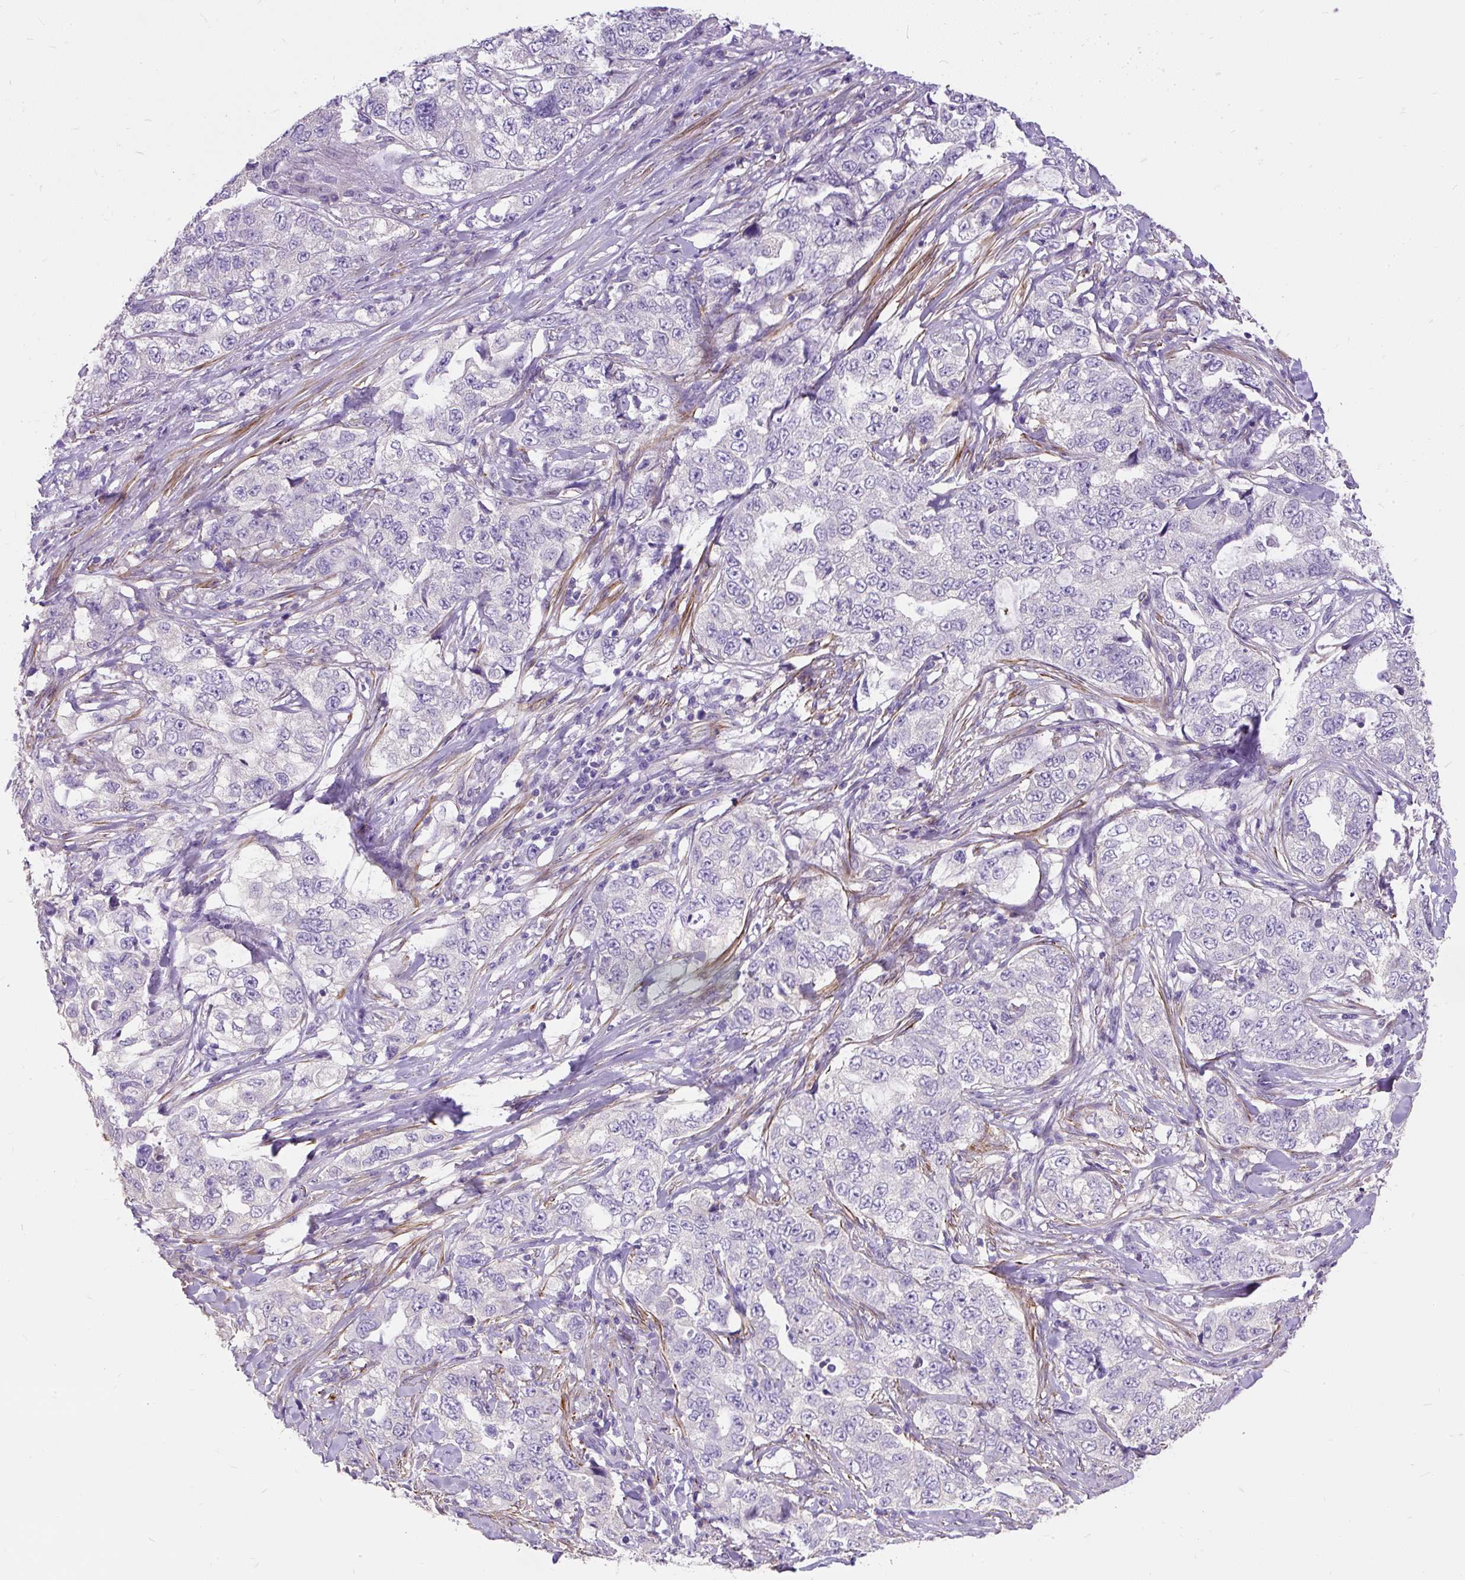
{"staining": {"intensity": "negative", "quantity": "none", "location": "none"}, "tissue": "lung cancer", "cell_type": "Tumor cells", "image_type": "cancer", "snomed": [{"axis": "morphology", "description": "Adenocarcinoma, NOS"}, {"axis": "topography", "description": "Lung"}], "caption": "Tumor cells are negative for brown protein staining in lung adenocarcinoma. (DAB (3,3'-diaminobenzidine) IHC visualized using brightfield microscopy, high magnification).", "gene": "GBX1", "patient": {"sex": "female", "age": 51}}